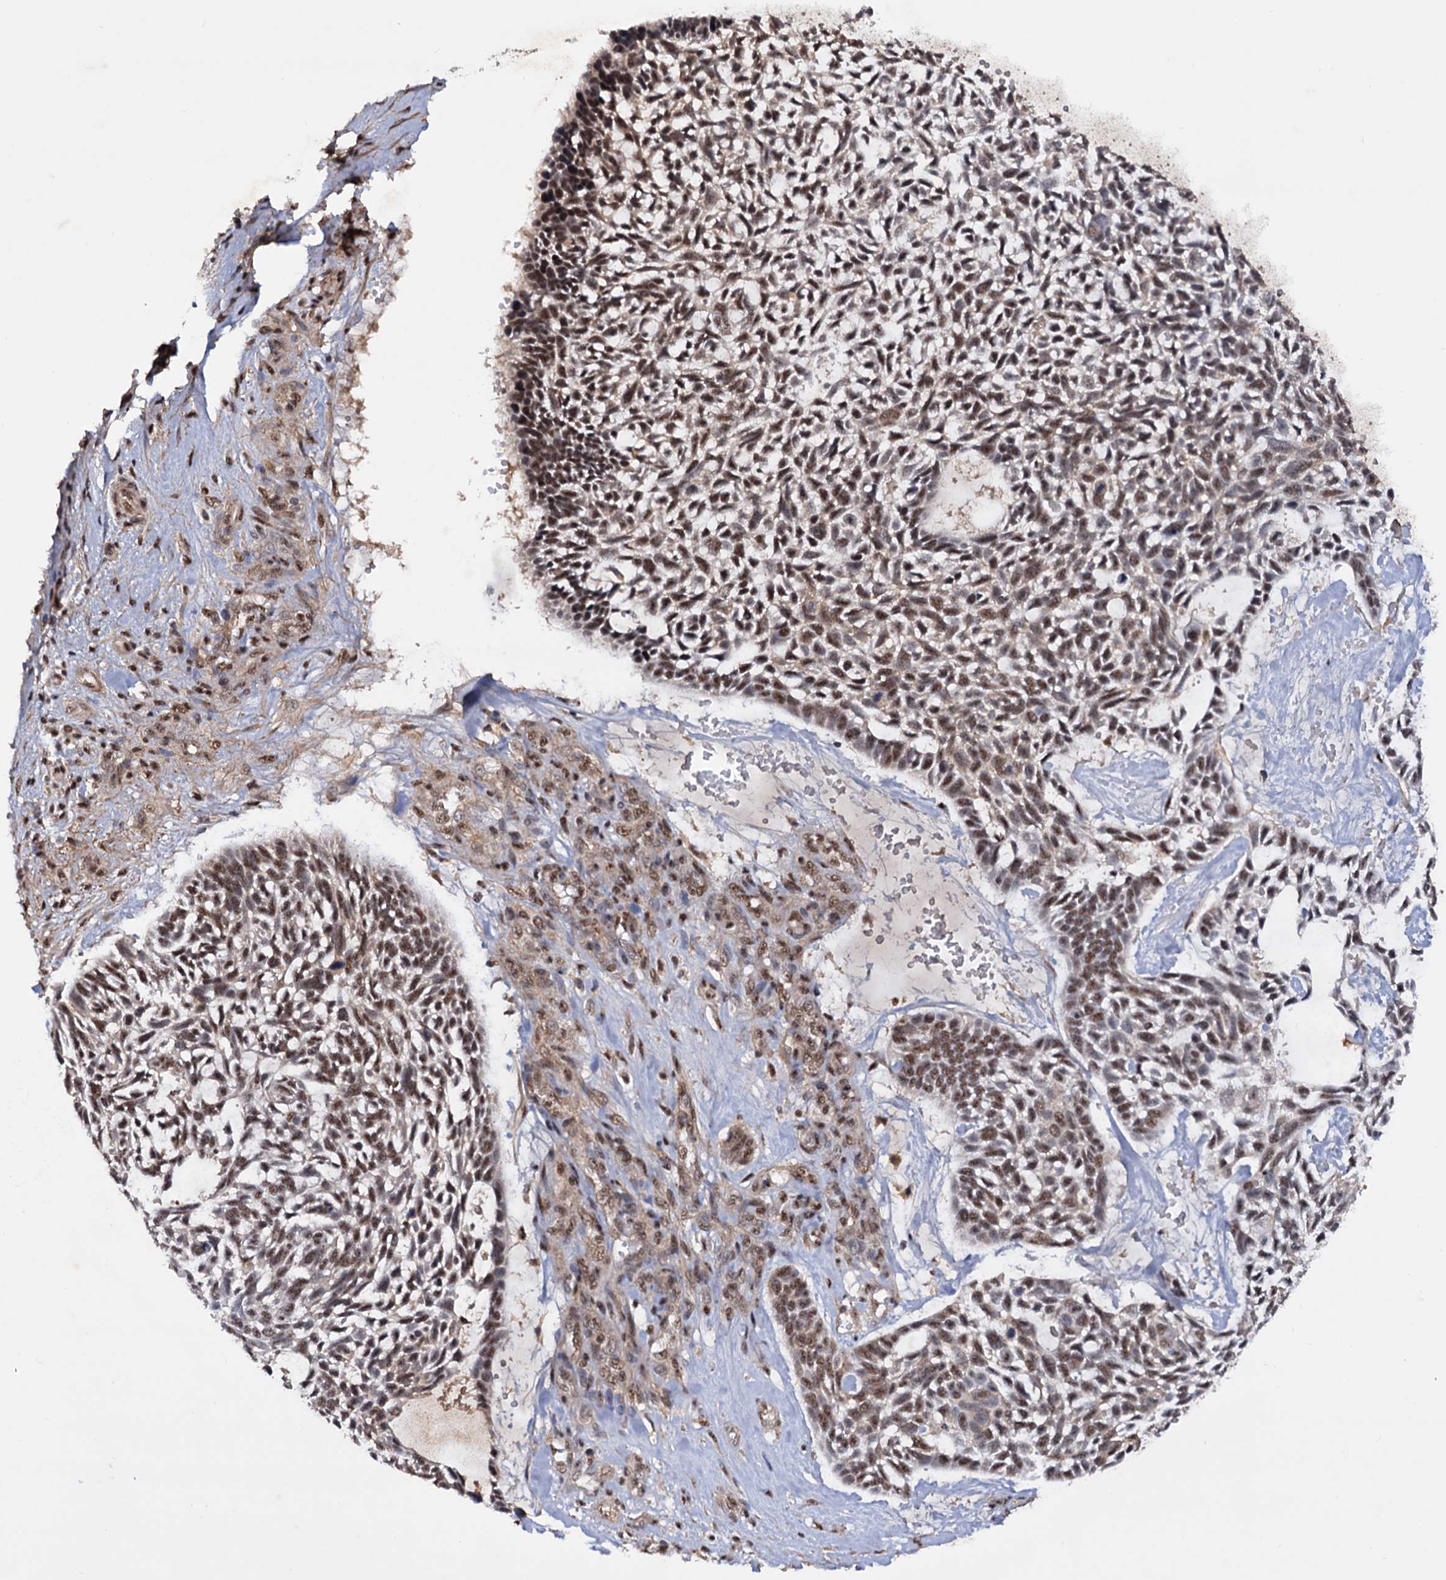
{"staining": {"intensity": "moderate", "quantity": ">75%", "location": "nuclear"}, "tissue": "skin cancer", "cell_type": "Tumor cells", "image_type": "cancer", "snomed": [{"axis": "morphology", "description": "Basal cell carcinoma"}, {"axis": "topography", "description": "Skin"}], "caption": "Moderate nuclear positivity for a protein is present in approximately >75% of tumor cells of basal cell carcinoma (skin) using immunohistochemistry.", "gene": "TBC1D12", "patient": {"sex": "male", "age": 88}}